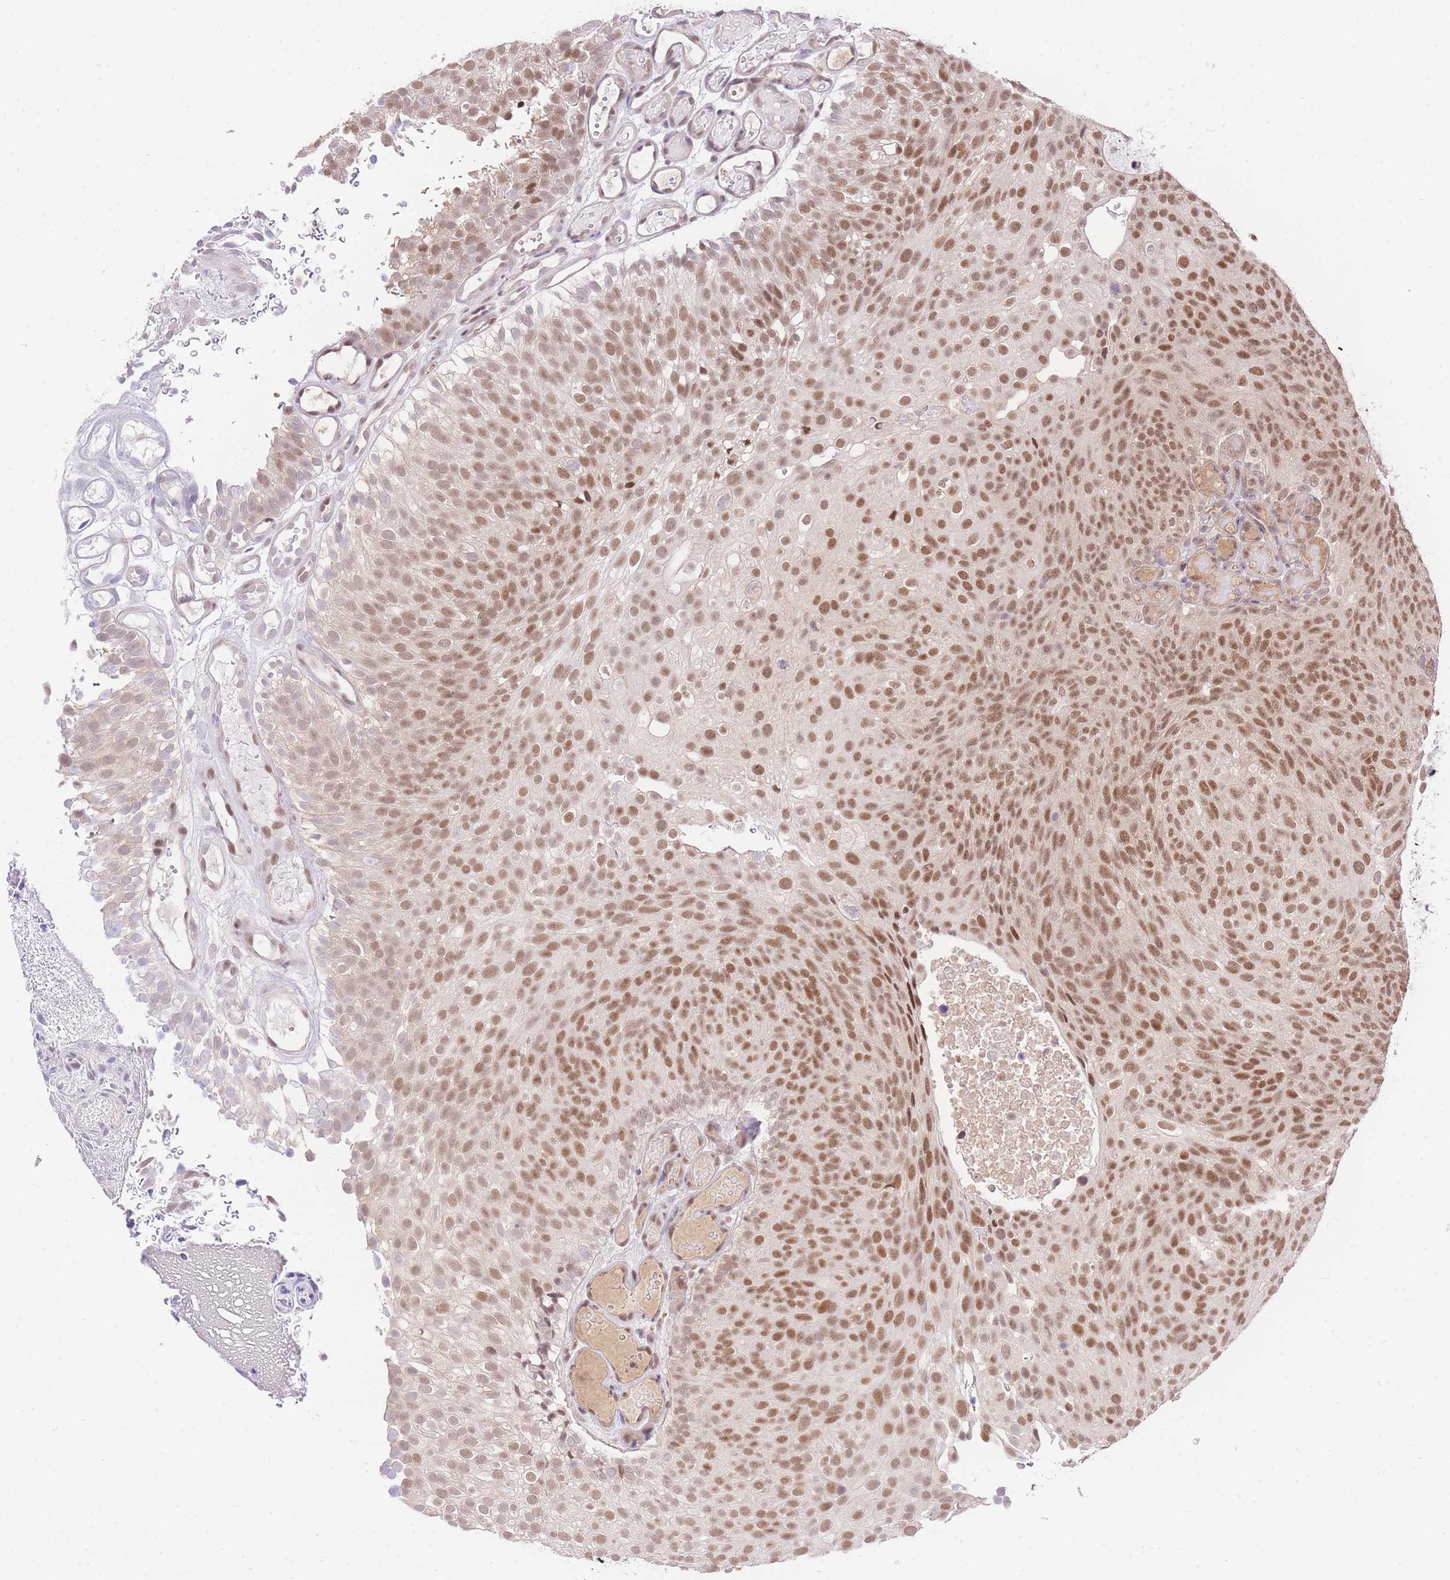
{"staining": {"intensity": "moderate", "quantity": ">75%", "location": "nuclear"}, "tissue": "urothelial cancer", "cell_type": "Tumor cells", "image_type": "cancer", "snomed": [{"axis": "morphology", "description": "Urothelial carcinoma, Low grade"}, {"axis": "topography", "description": "Urinary bladder"}], "caption": "Immunohistochemistry of urothelial cancer displays medium levels of moderate nuclear staining in approximately >75% of tumor cells. The staining is performed using DAB brown chromogen to label protein expression. The nuclei are counter-stained blue using hematoxylin.", "gene": "UBXN7", "patient": {"sex": "male", "age": 78}}